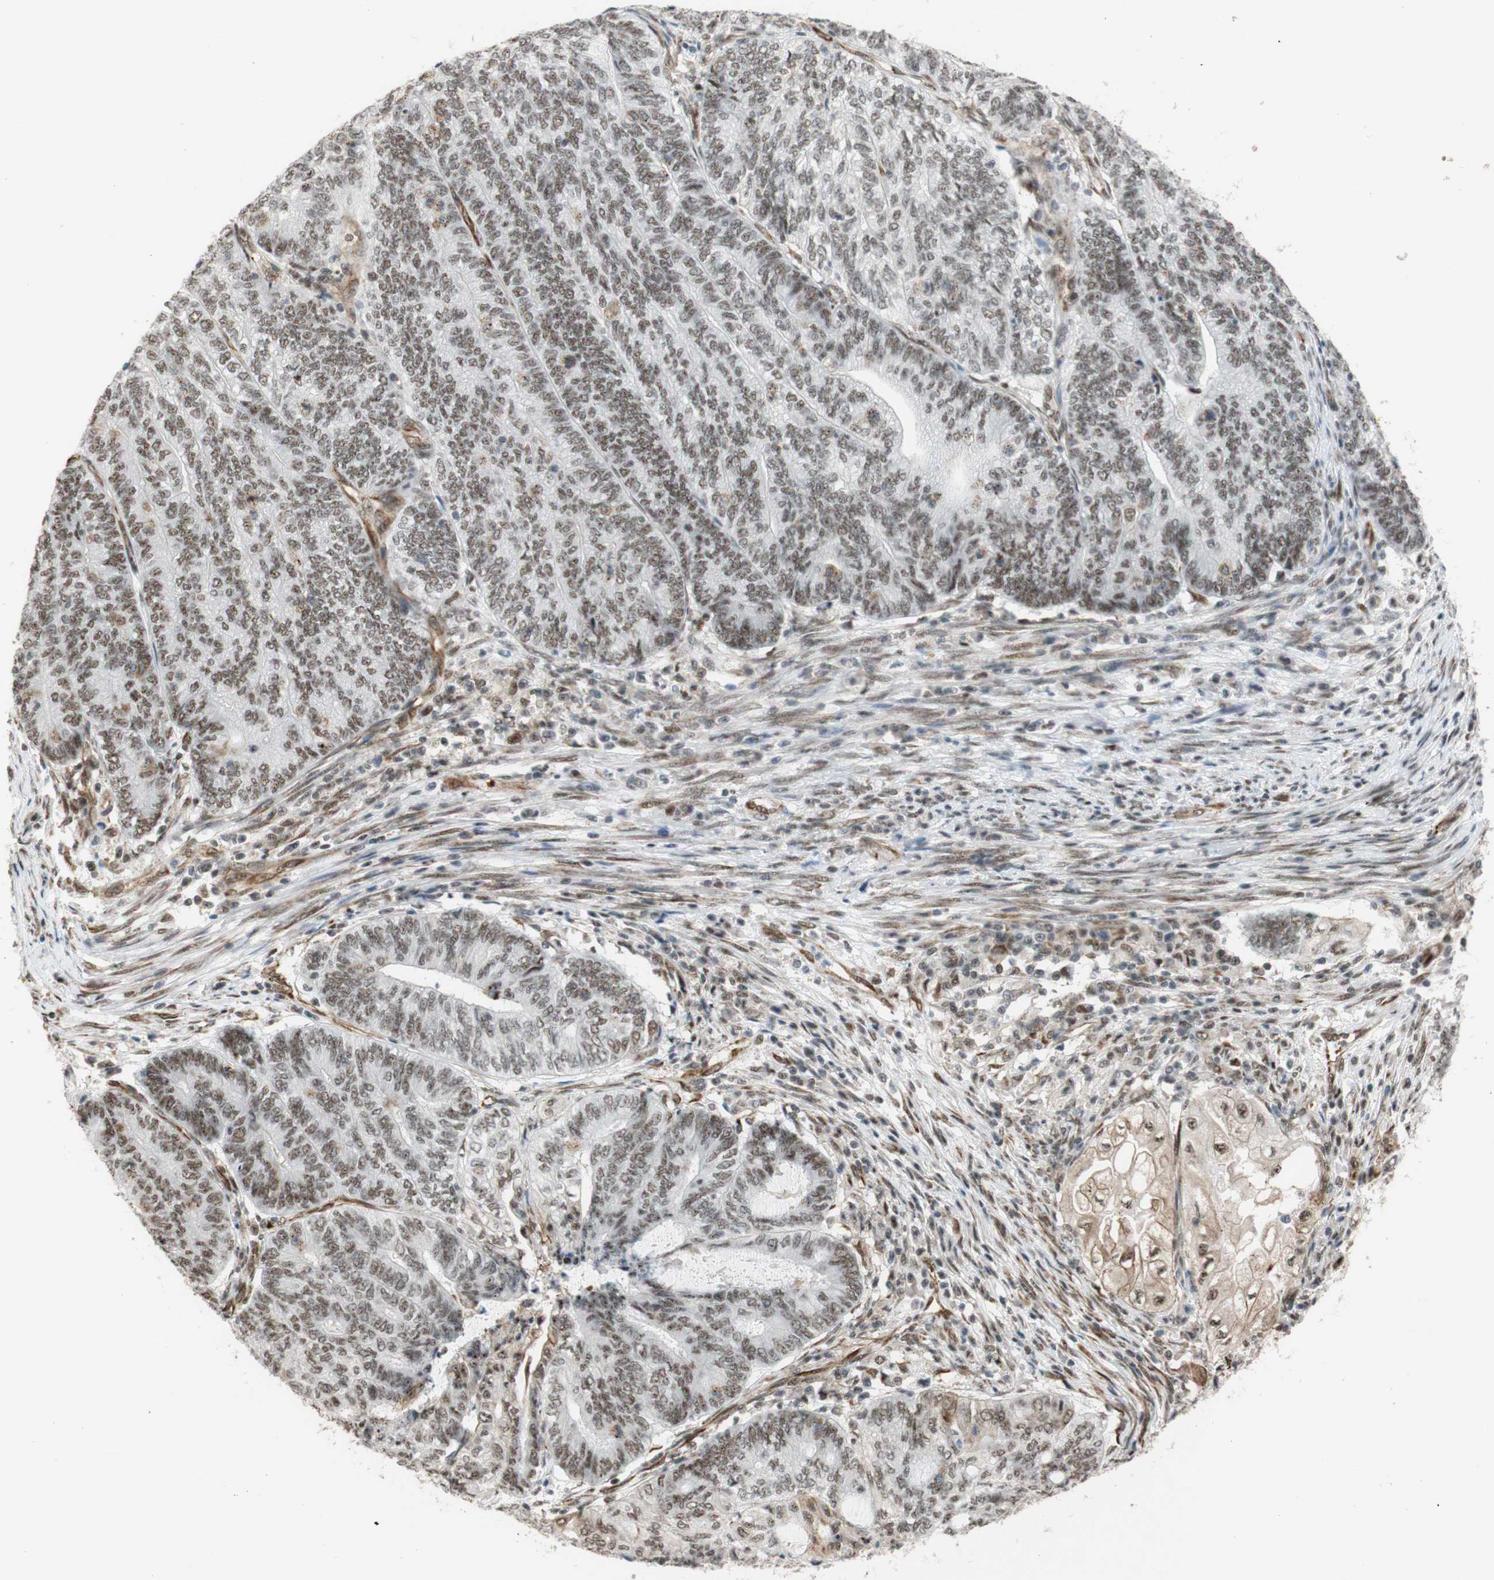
{"staining": {"intensity": "weak", "quantity": ">75%", "location": "nuclear"}, "tissue": "endometrial cancer", "cell_type": "Tumor cells", "image_type": "cancer", "snomed": [{"axis": "morphology", "description": "Adenocarcinoma, NOS"}, {"axis": "topography", "description": "Uterus"}, {"axis": "topography", "description": "Endometrium"}], "caption": "The immunohistochemical stain shows weak nuclear expression in tumor cells of endometrial adenocarcinoma tissue. (IHC, brightfield microscopy, high magnification).", "gene": "SAP18", "patient": {"sex": "female", "age": 70}}